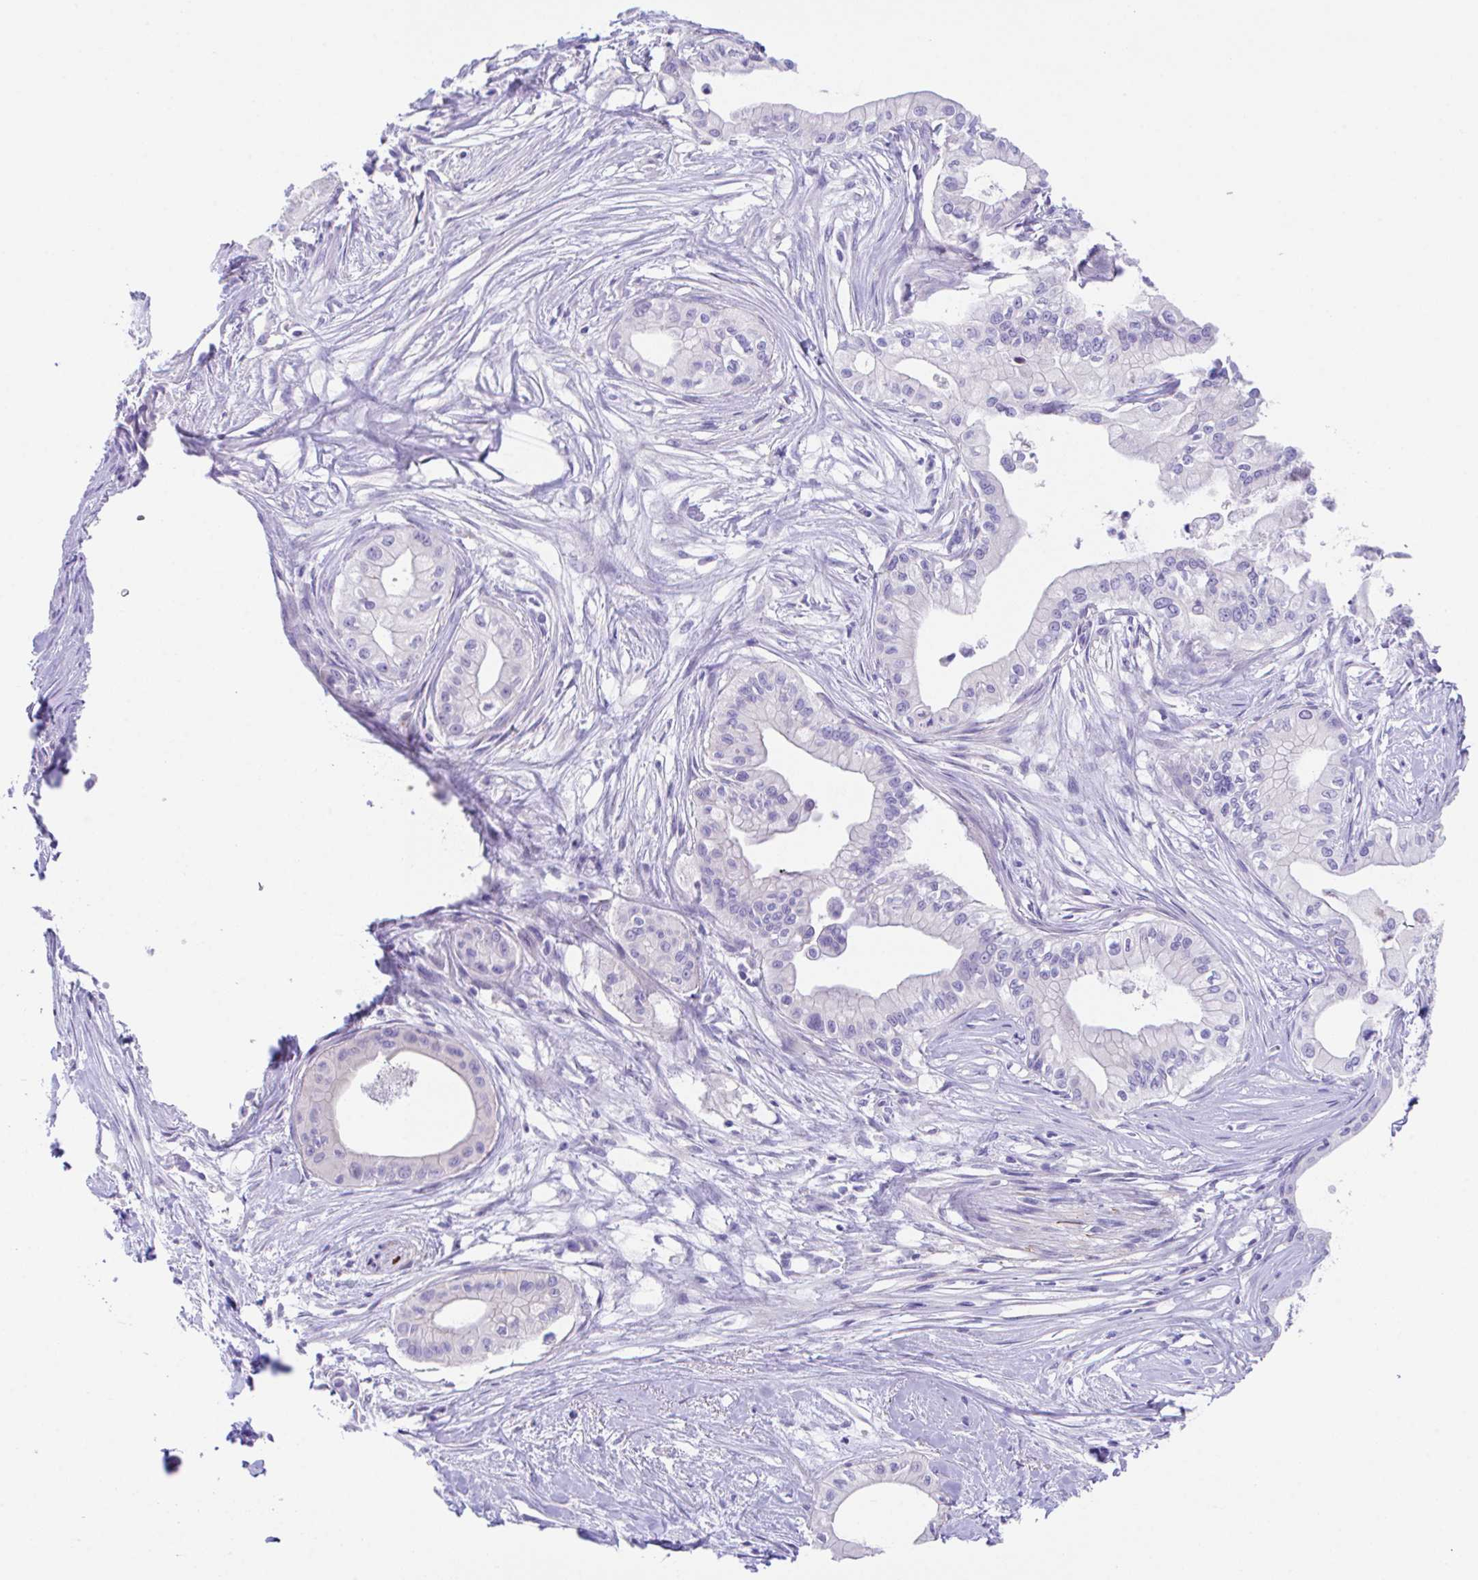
{"staining": {"intensity": "negative", "quantity": "none", "location": "none"}, "tissue": "pancreatic cancer", "cell_type": "Tumor cells", "image_type": "cancer", "snomed": [{"axis": "morphology", "description": "Adenocarcinoma, NOS"}, {"axis": "topography", "description": "Pancreas"}], "caption": "Pancreatic cancer was stained to show a protein in brown. There is no significant expression in tumor cells.", "gene": "SLC16A6", "patient": {"sex": "male", "age": 78}}